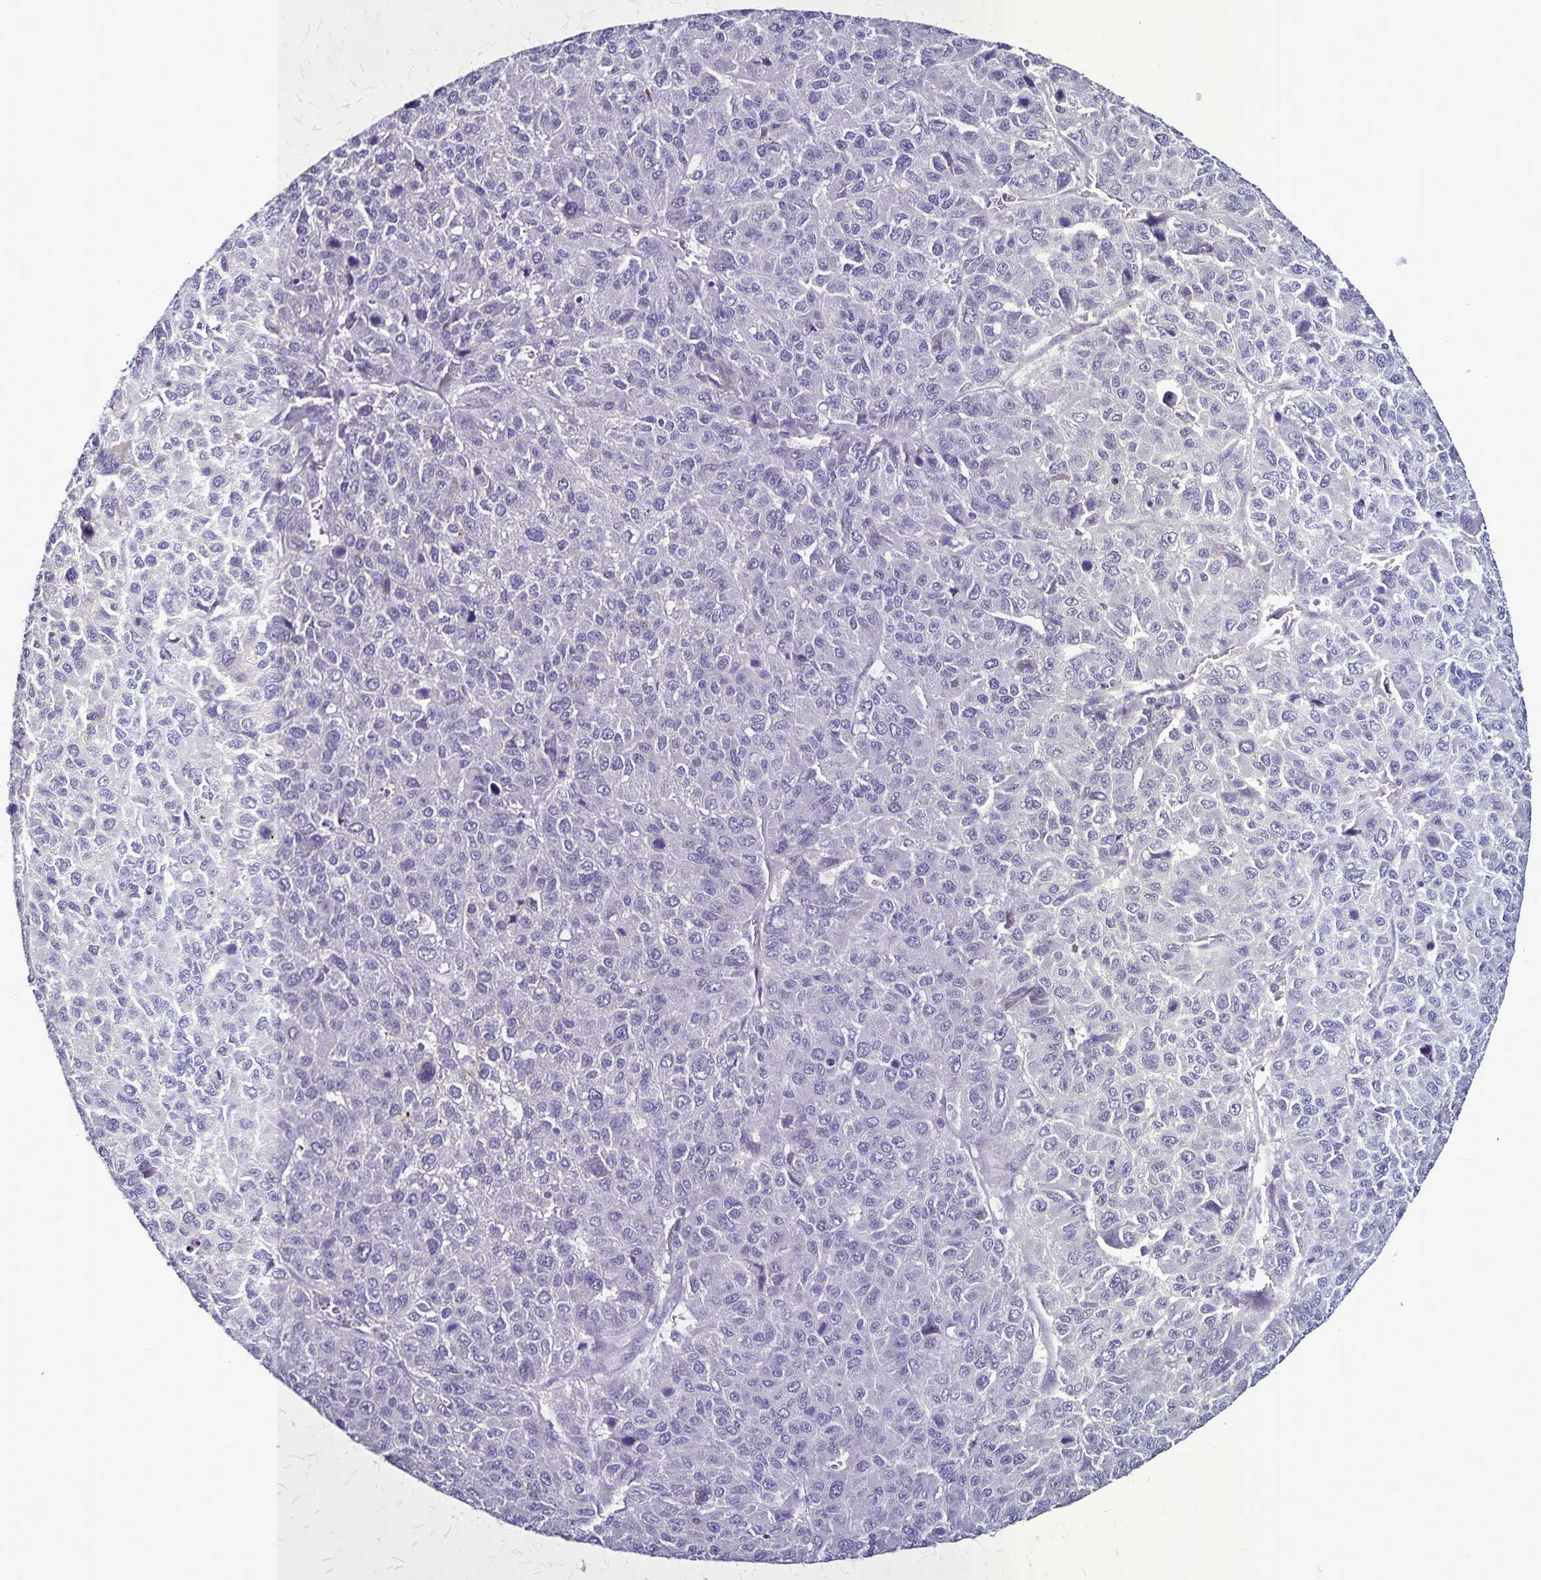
{"staining": {"intensity": "negative", "quantity": "none", "location": "none"}, "tissue": "liver cancer", "cell_type": "Tumor cells", "image_type": "cancer", "snomed": [{"axis": "morphology", "description": "Carcinoma, Hepatocellular, NOS"}, {"axis": "topography", "description": "Liver"}], "caption": "The IHC micrograph has no significant staining in tumor cells of liver hepatocellular carcinoma tissue.", "gene": "PLXNA4", "patient": {"sex": "male", "age": 69}}